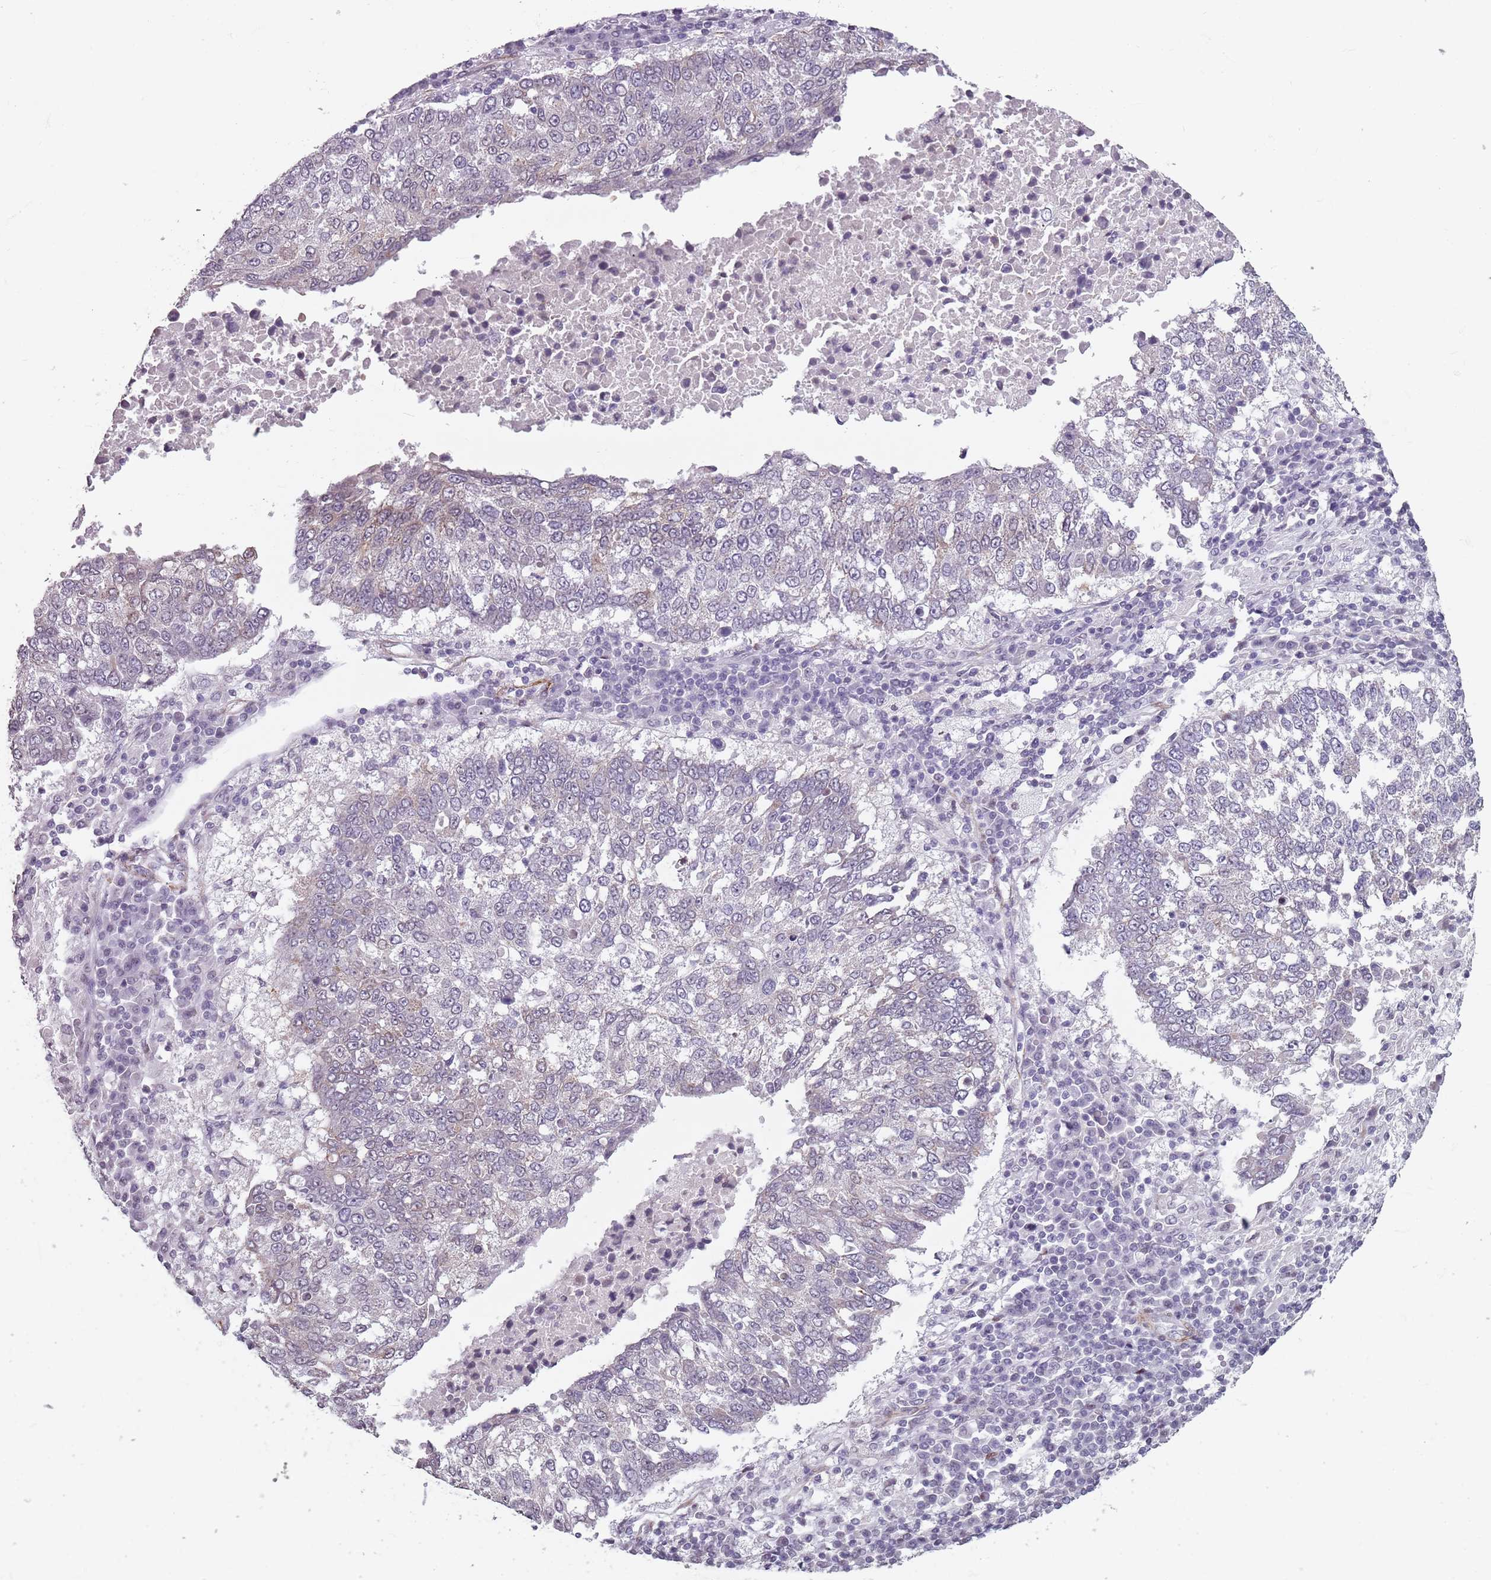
{"staining": {"intensity": "weak", "quantity": "<25%", "location": "cytoplasmic/membranous"}, "tissue": "lung cancer", "cell_type": "Tumor cells", "image_type": "cancer", "snomed": [{"axis": "morphology", "description": "Squamous cell carcinoma, NOS"}, {"axis": "topography", "description": "Lung"}], "caption": "Tumor cells are negative for protein expression in human lung squamous cell carcinoma.", "gene": "TMC4", "patient": {"sex": "male", "age": 73}}